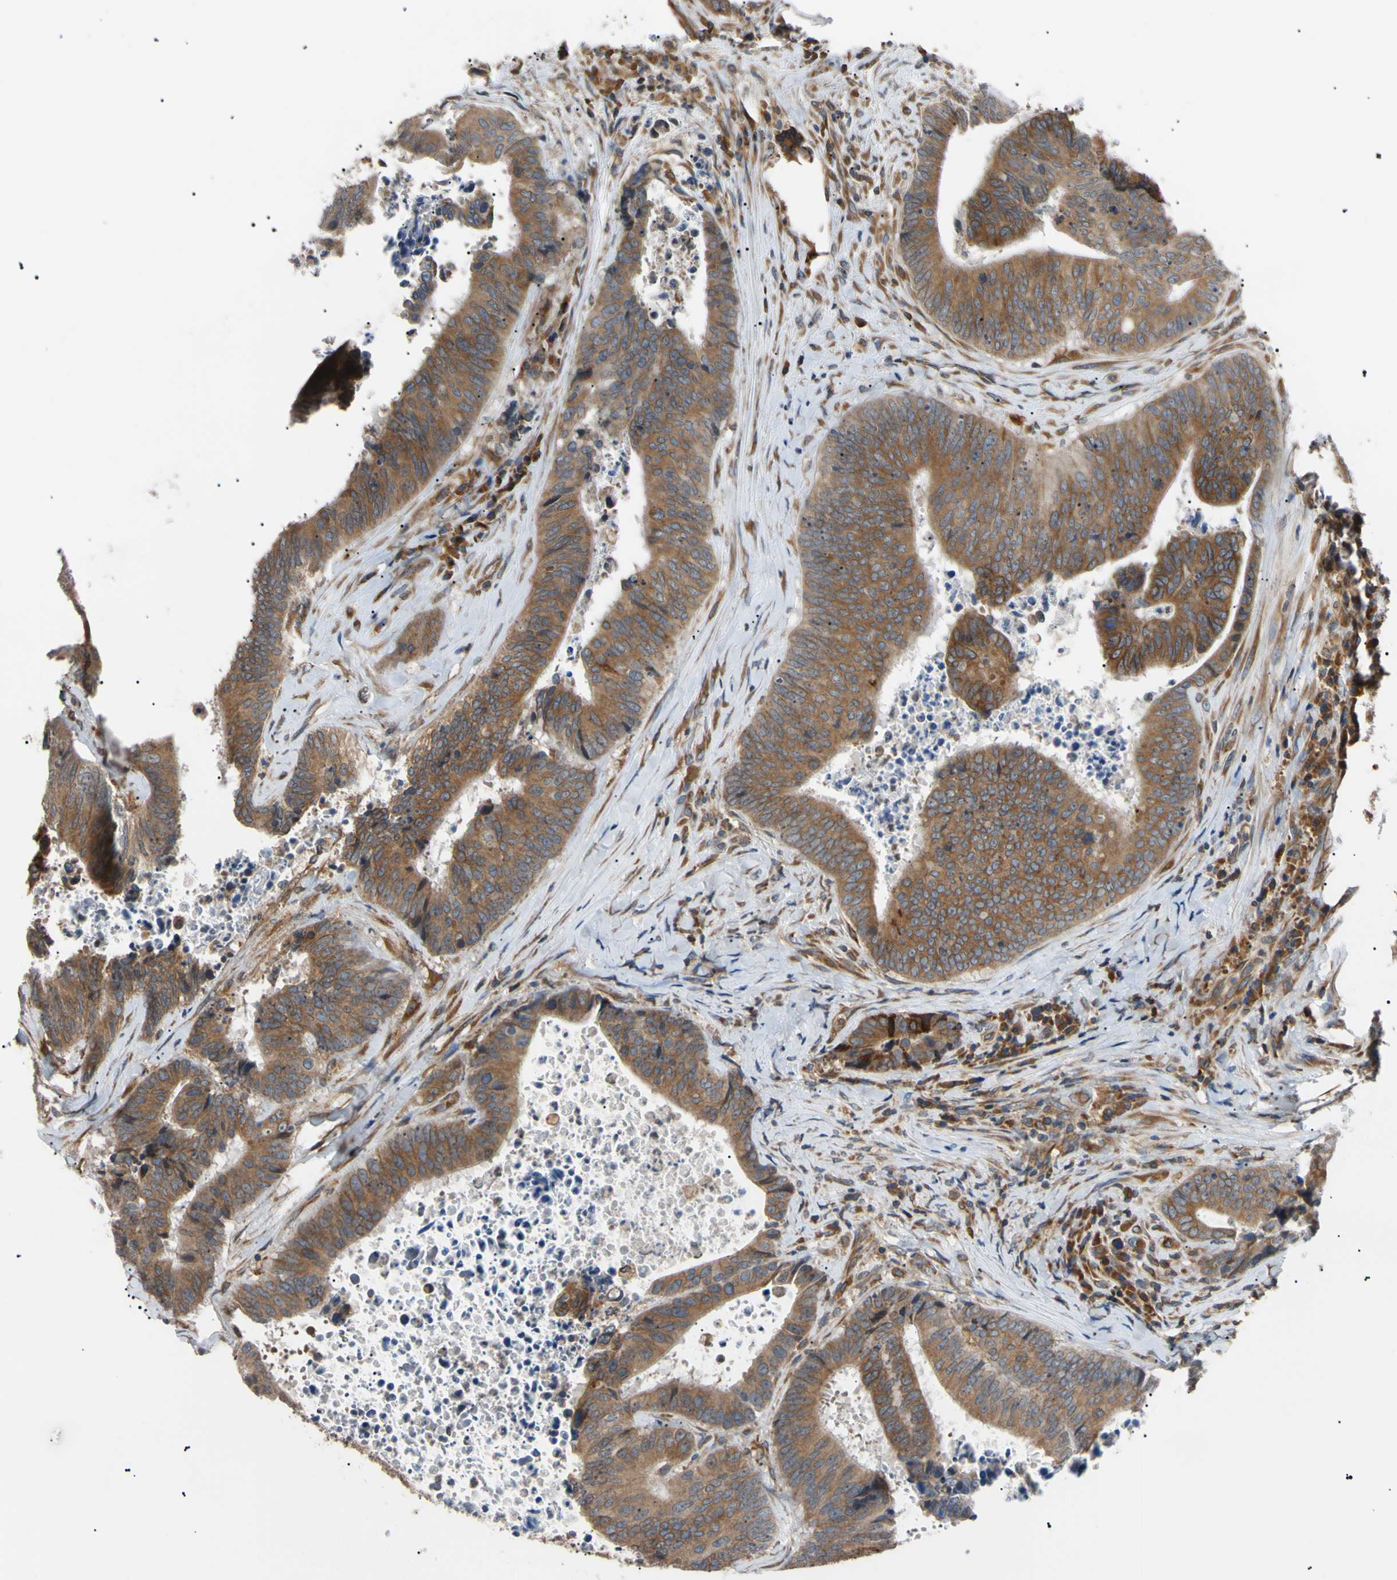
{"staining": {"intensity": "moderate", "quantity": ">75%", "location": "cytoplasmic/membranous"}, "tissue": "colorectal cancer", "cell_type": "Tumor cells", "image_type": "cancer", "snomed": [{"axis": "morphology", "description": "Adenocarcinoma, NOS"}, {"axis": "topography", "description": "Rectum"}], "caption": "Approximately >75% of tumor cells in human colorectal cancer show moderate cytoplasmic/membranous protein expression as visualized by brown immunohistochemical staining.", "gene": "VAPA", "patient": {"sex": "male", "age": 72}}